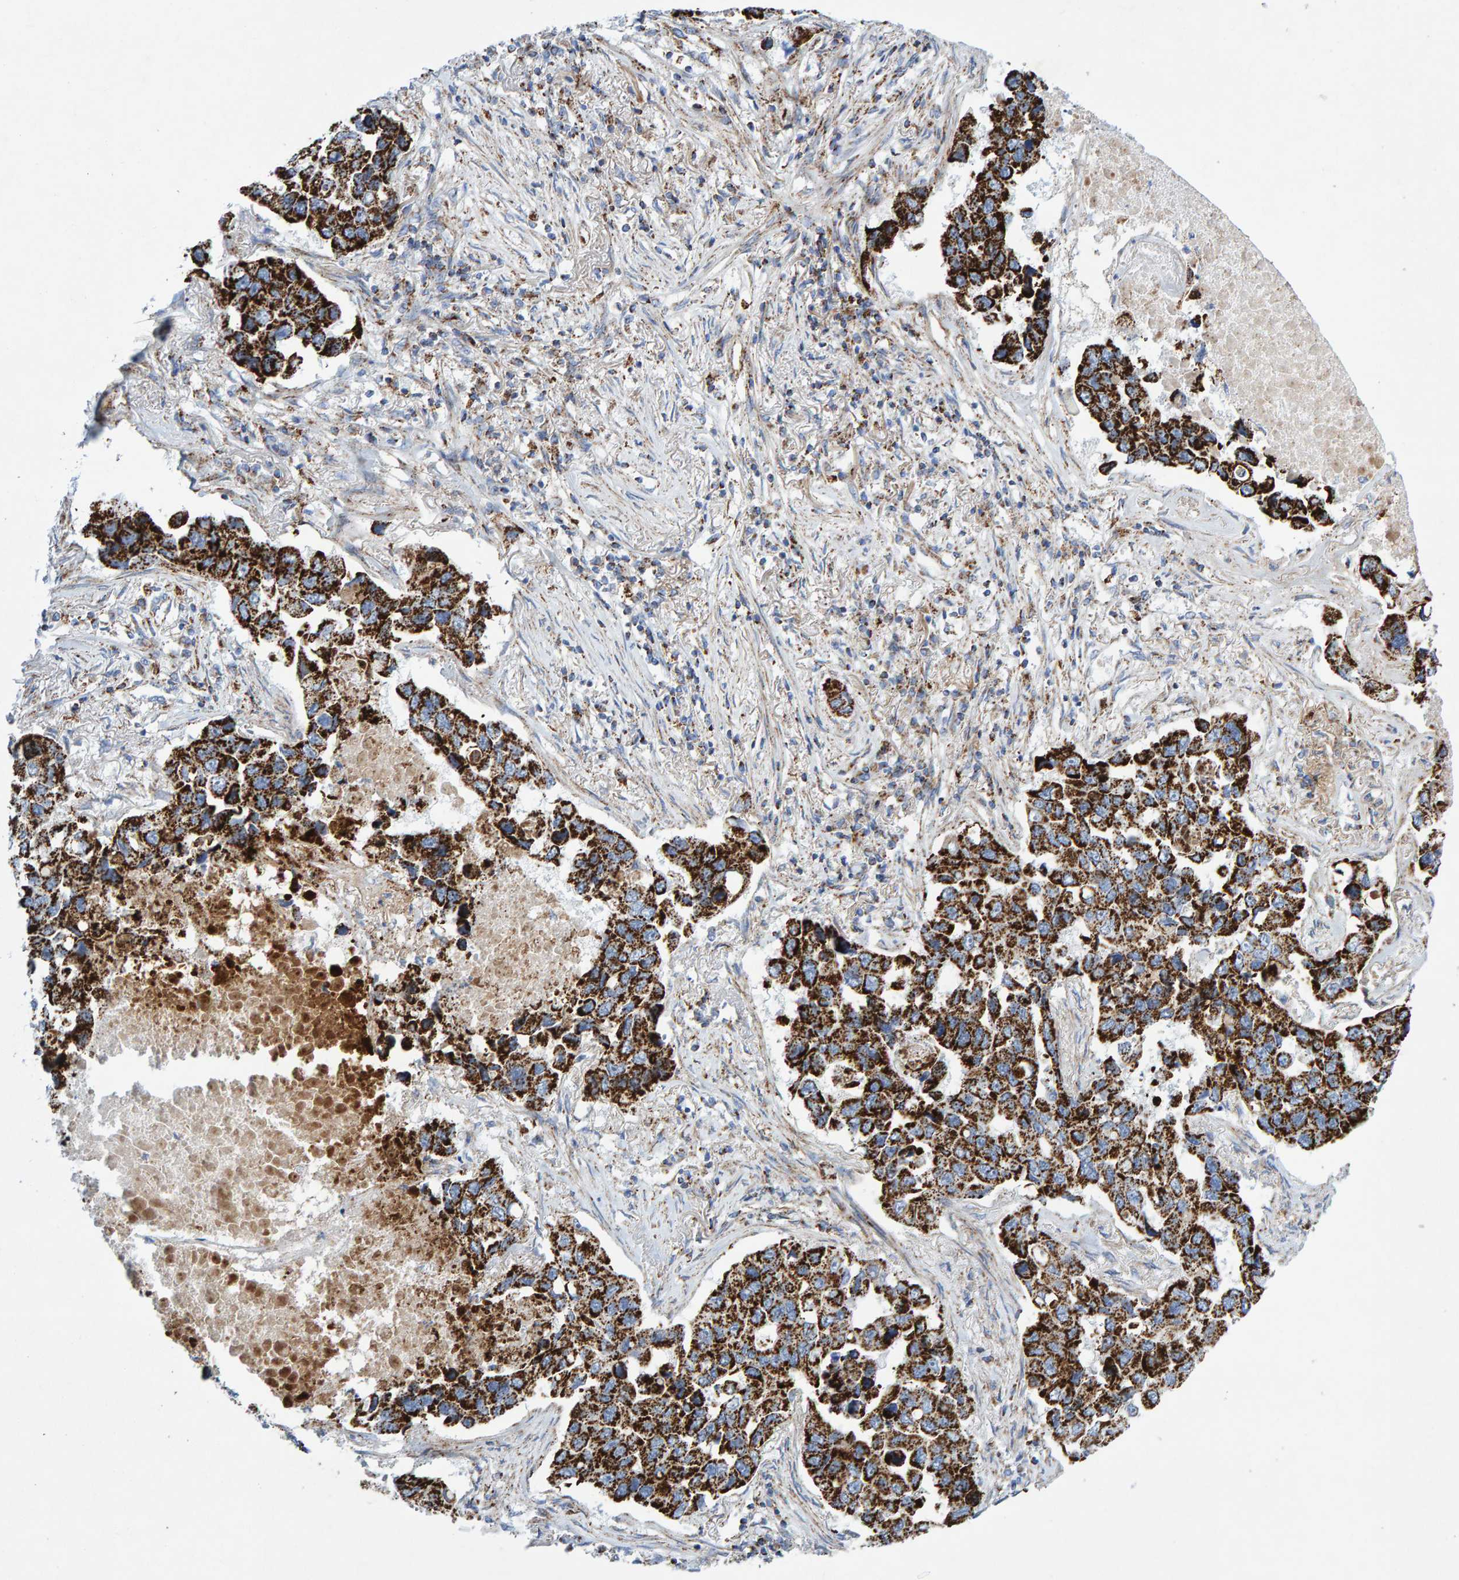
{"staining": {"intensity": "strong", "quantity": ">75%", "location": "cytoplasmic/membranous"}, "tissue": "lung cancer", "cell_type": "Tumor cells", "image_type": "cancer", "snomed": [{"axis": "morphology", "description": "Adenocarcinoma, NOS"}, {"axis": "topography", "description": "Lung"}], "caption": "Immunohistochemical staining of human lung adenocarcinoma shows strong cytoplasmic/membranous protein expression in about >75% of tumor cells.", "gene": "GGTA1", "patient": {"sex": "male", "age": 64}}